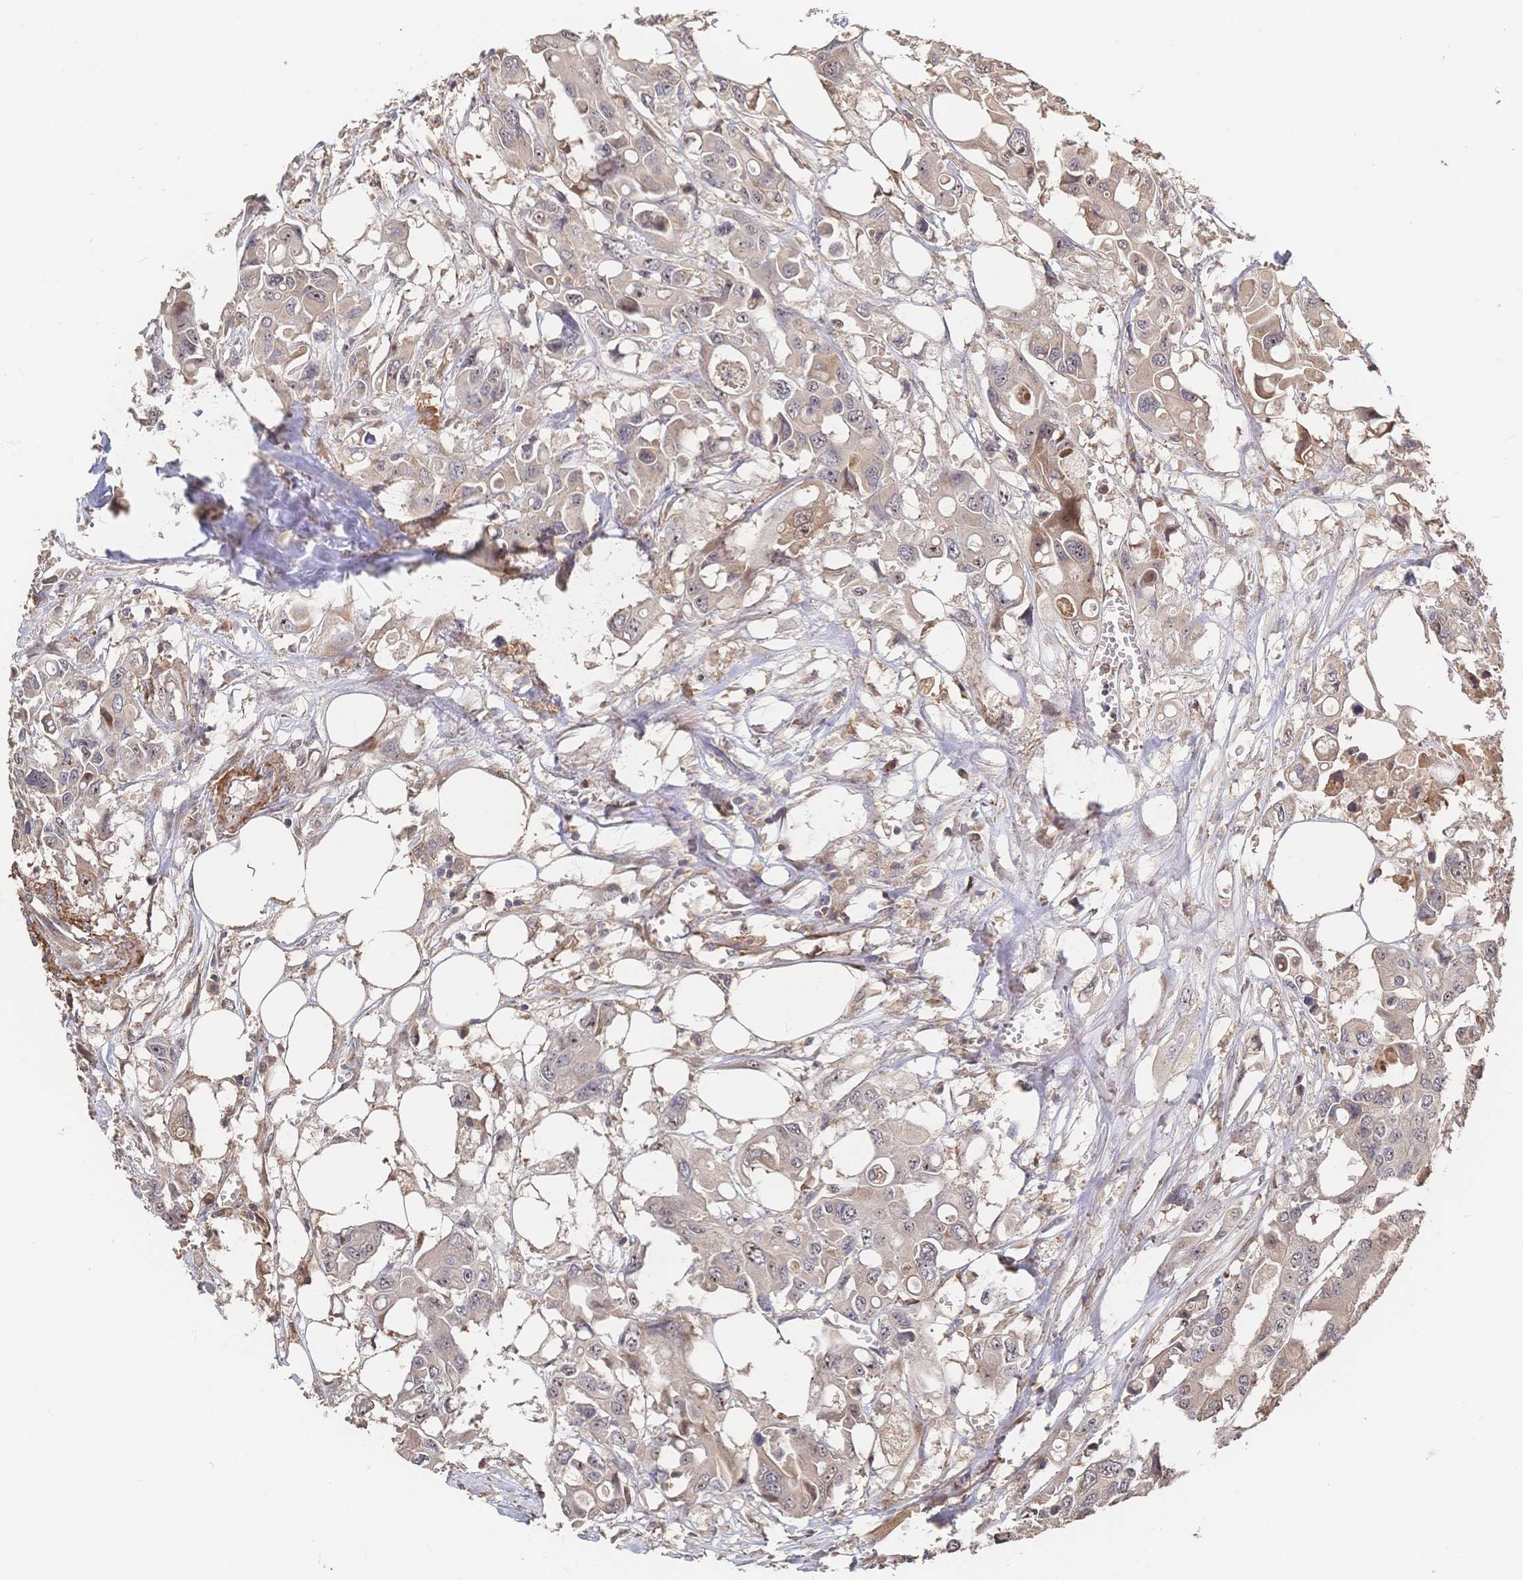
{"staining": {"intensity": "weak", "quantity": "25%-75%", "location": "cytoplasmic/membranous"}, "tissue": "colorectal cancer", "cell_type": "Tumor cells", "image_type": "cancer", "snomed": [{"axis": "morphology", "description": "Adenocarcinoma, NOS"}, {"axis": "topography", "description": "Colon"}], "caption": "Immunohistochemistry of colorectal cancer (adenocarcinoma) exhibits low levels of weak cytoplasmic/membranous positivity in about 25%-75% of tumor cells.", "gene": "DNAJA4", "patient": {"sex": "male", "age": 77}}